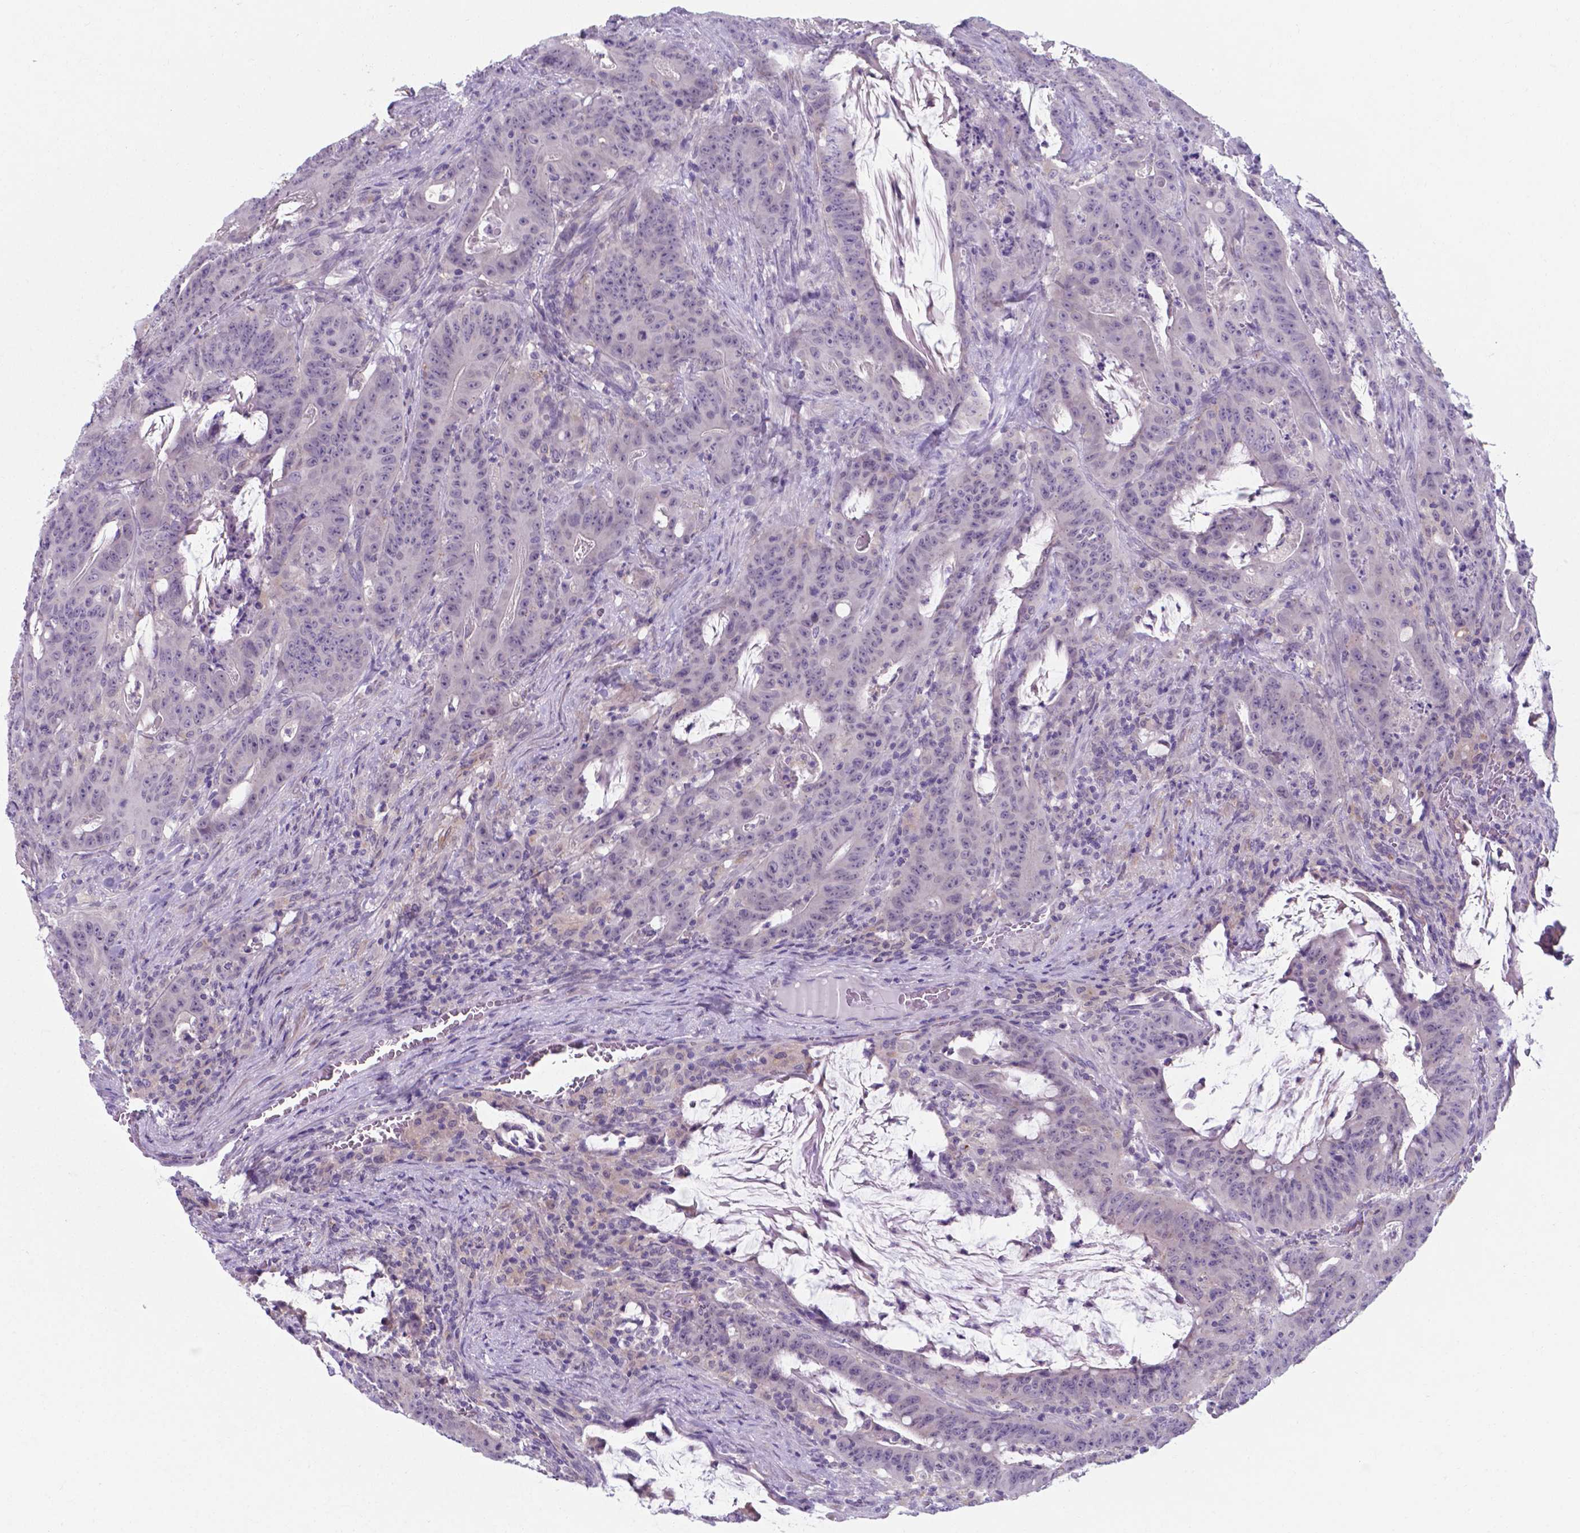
{"staining": {"intensity": "negative", "quantity": "none", "location": "none"}, "tissue": "colorectal cancer", "cell_type": "Tumor cells", "image_type": "cancer", "snomed": [{"axis": "morphology", "description": "Adenocarcinoma, NOS"}, {"axis": "topography", "description": "Colon"}], "caption": "IHC photomicrograph of human colorectal adenocarcinoma stained for a protein (brown), which exhibits no expression in tumor cells.", "gene": "AP5B1", "patient": {"sex": "male", "age": 33}}